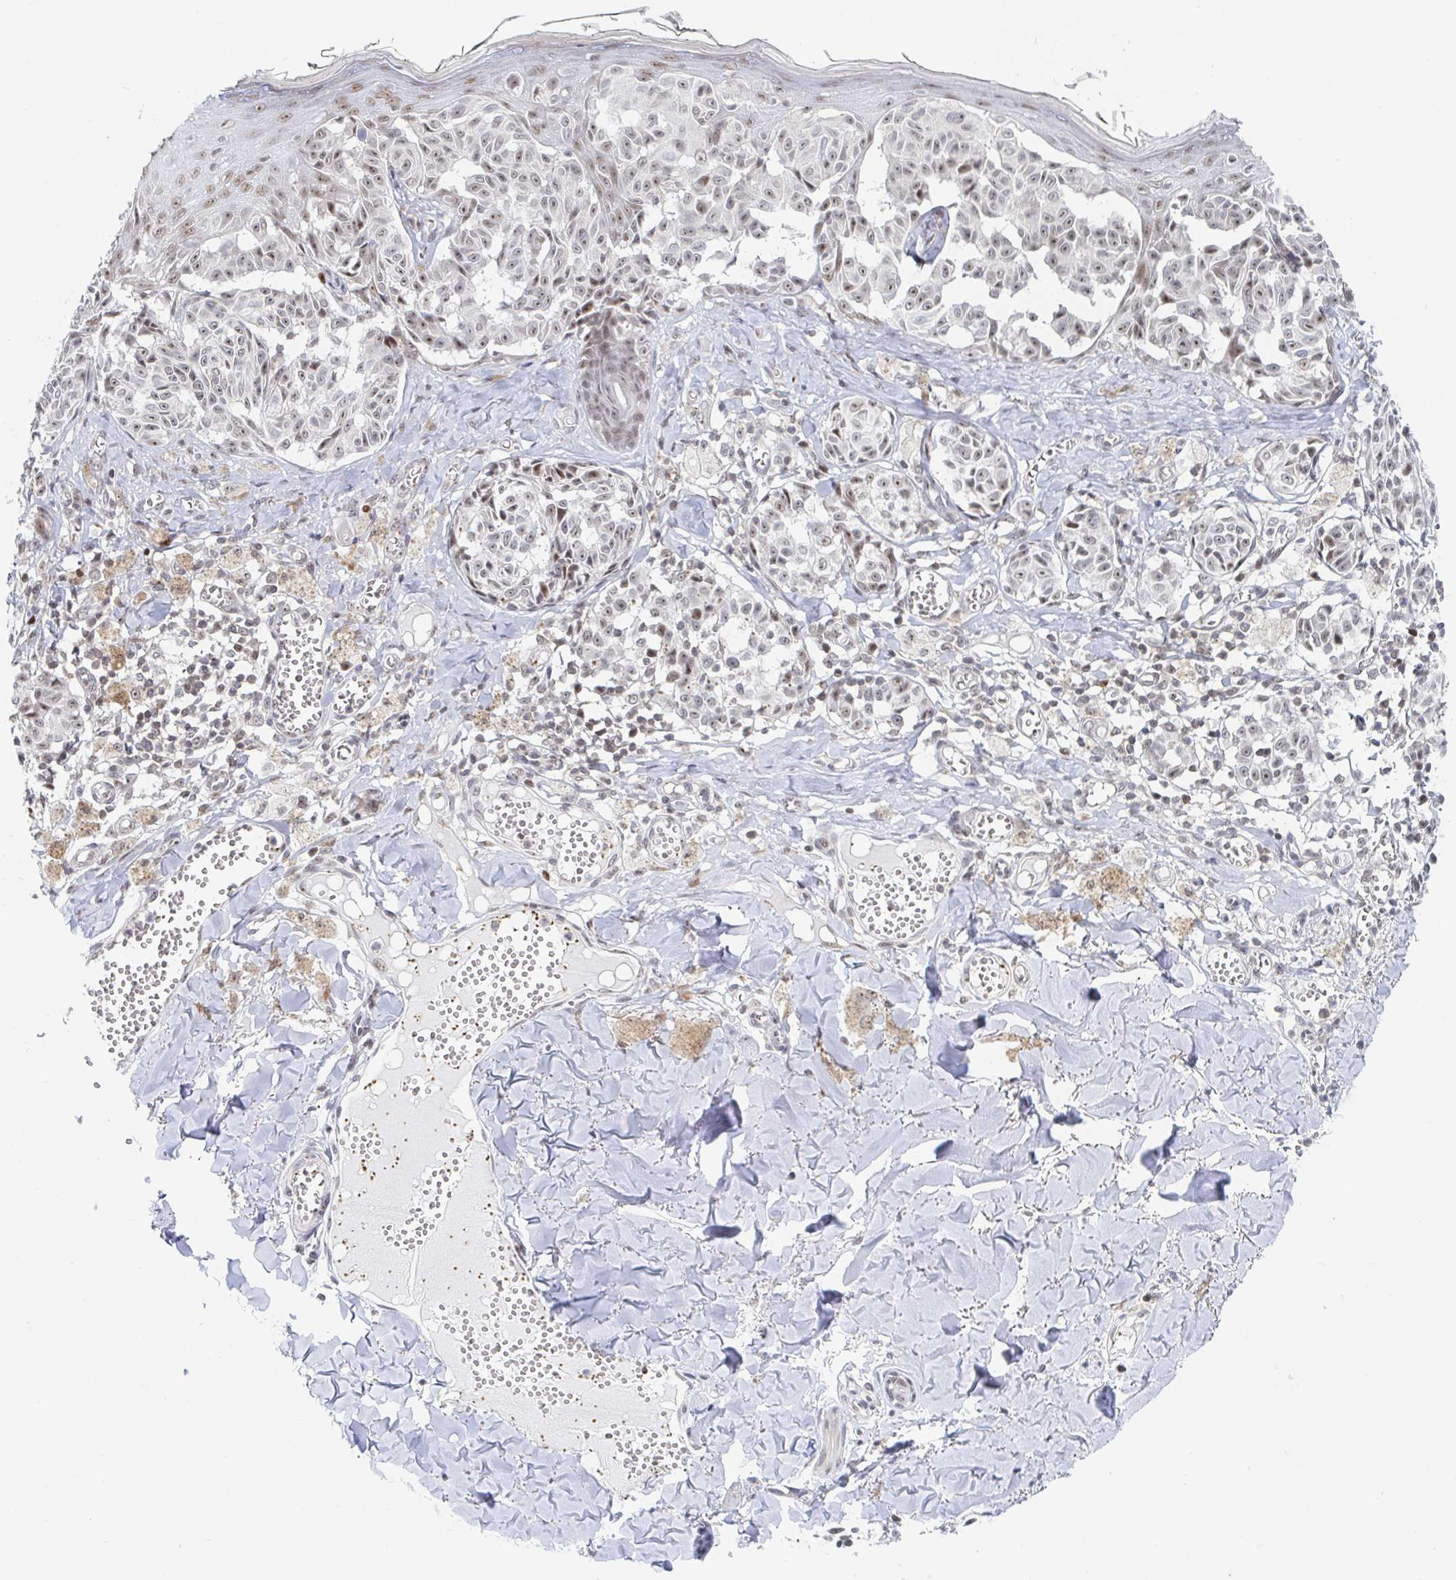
{"staining": {"intensity": "weak", "quantity": "25%-75%", "location": "nuclear"}, "tissue": "melanoma", "cell_type": "Tumor cells", "image_type": "cancer", "snomed": [{"axis": "morphology", "description": "Malignant melanoma, NOS"}, {"axis": "topography", "description": "Skin"}], "caption": "Malignant melanoma stained with a brown dye displays weak nuclear positive expression in about 25%-75% of tumor cells.", "gene": "CHD2", "patient": {"sex": "female", "age": 43}}